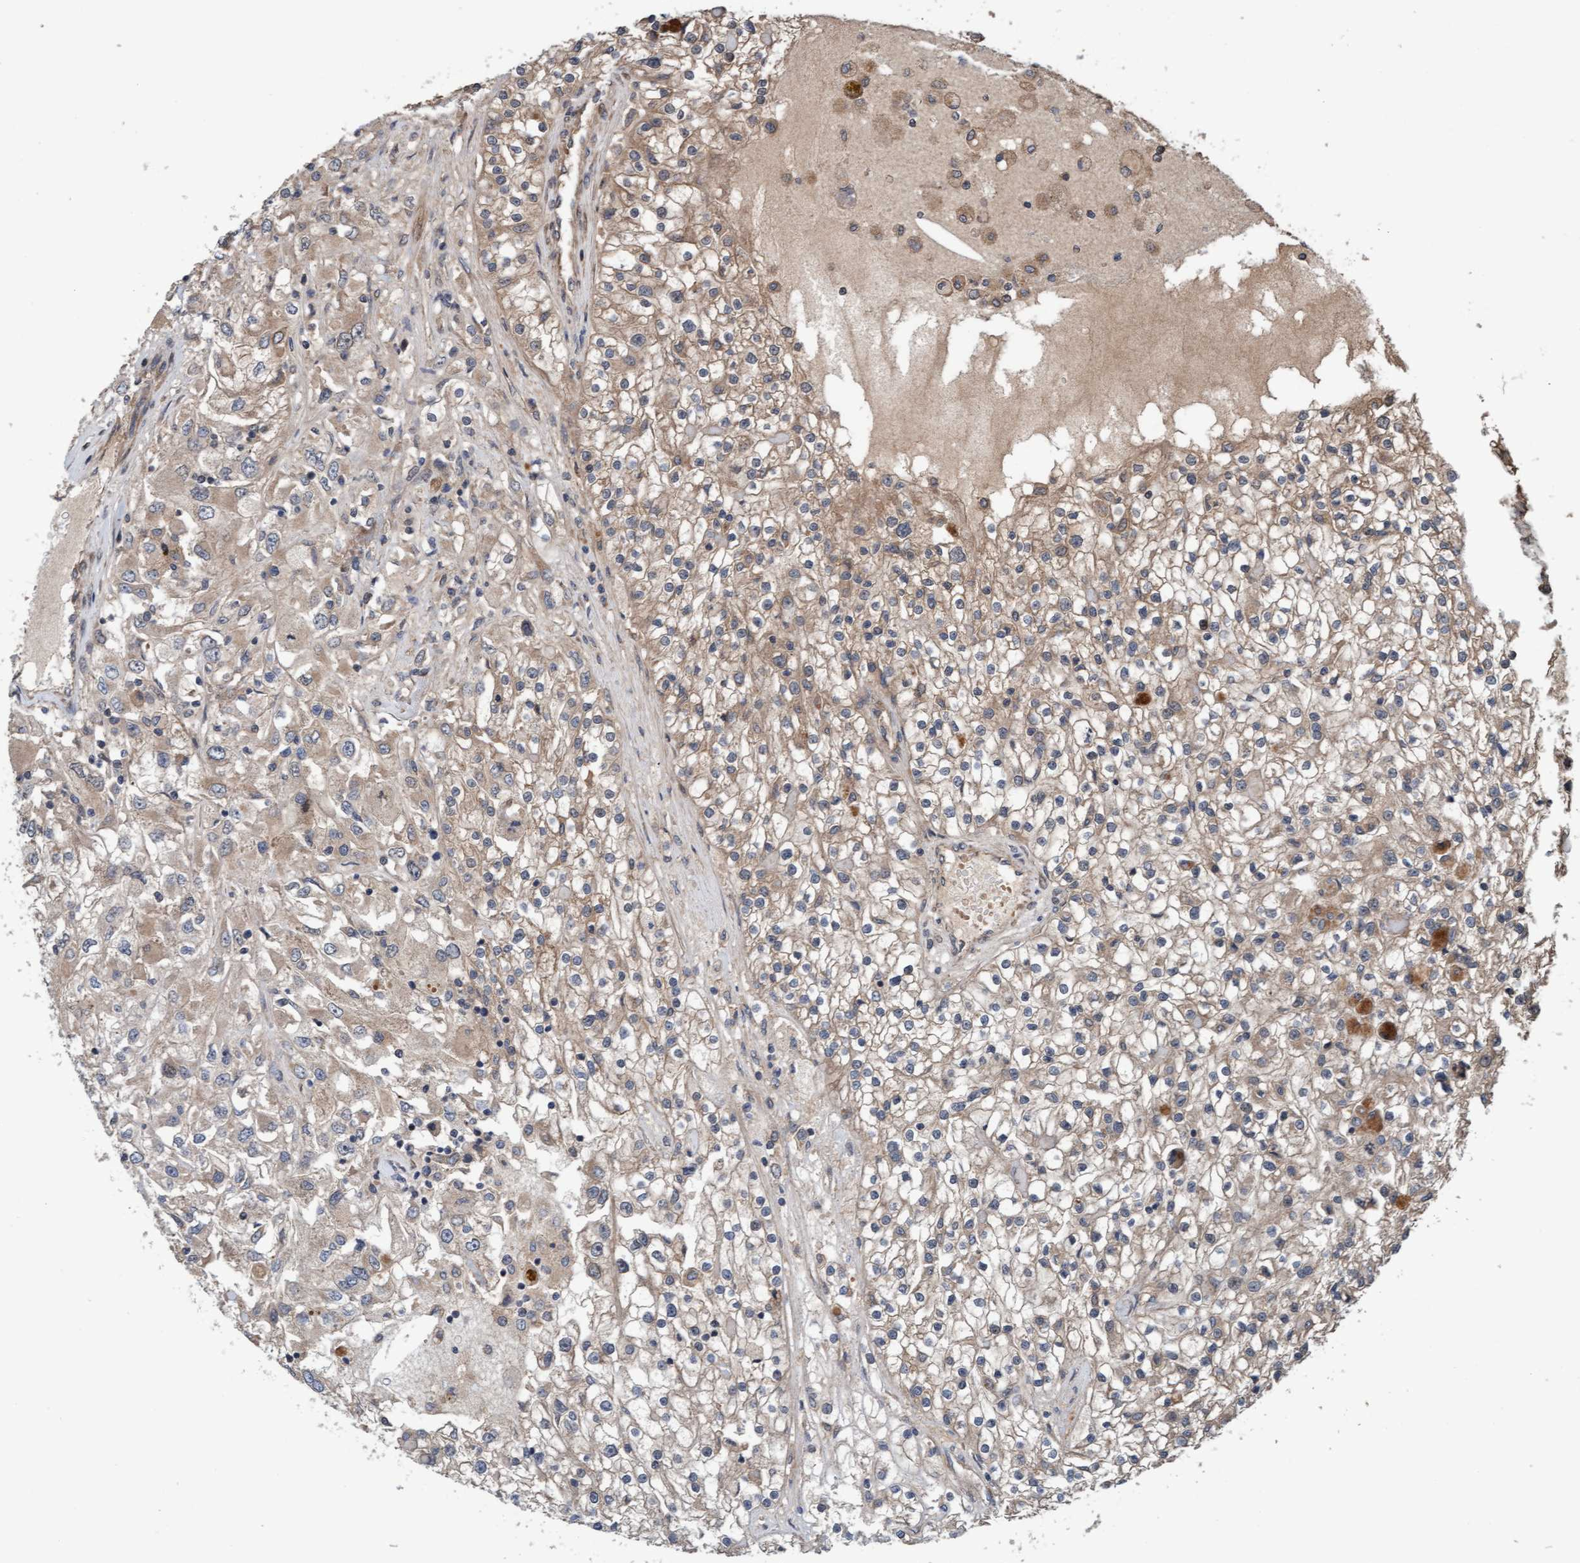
{"staining": {"intensity": "weak", "quantity": ">75%", "location": "cytoplasmic/membranous"}, "tissue": "renal cancer", "cell_type": "Tumor cells", "image_type": "cancer", "snomed": [{"axis": "morphology", "description": "Adenocarcinoma, NOS"}, {"axis": "topography", "description": "Kidney"}], "caption": "Immunohistochemistry image of neoplastic tissue: renal cancer stained using immunohistochemistry (IHC) demonstrates low levels of weak protein expression localized specifically in the cytoplasmic/membranous of tumor cells, appearing as a cytoplasmic/membranous brown color.", "gene": "MLXIP", "patient": {"sex": "female", "age": 52}}